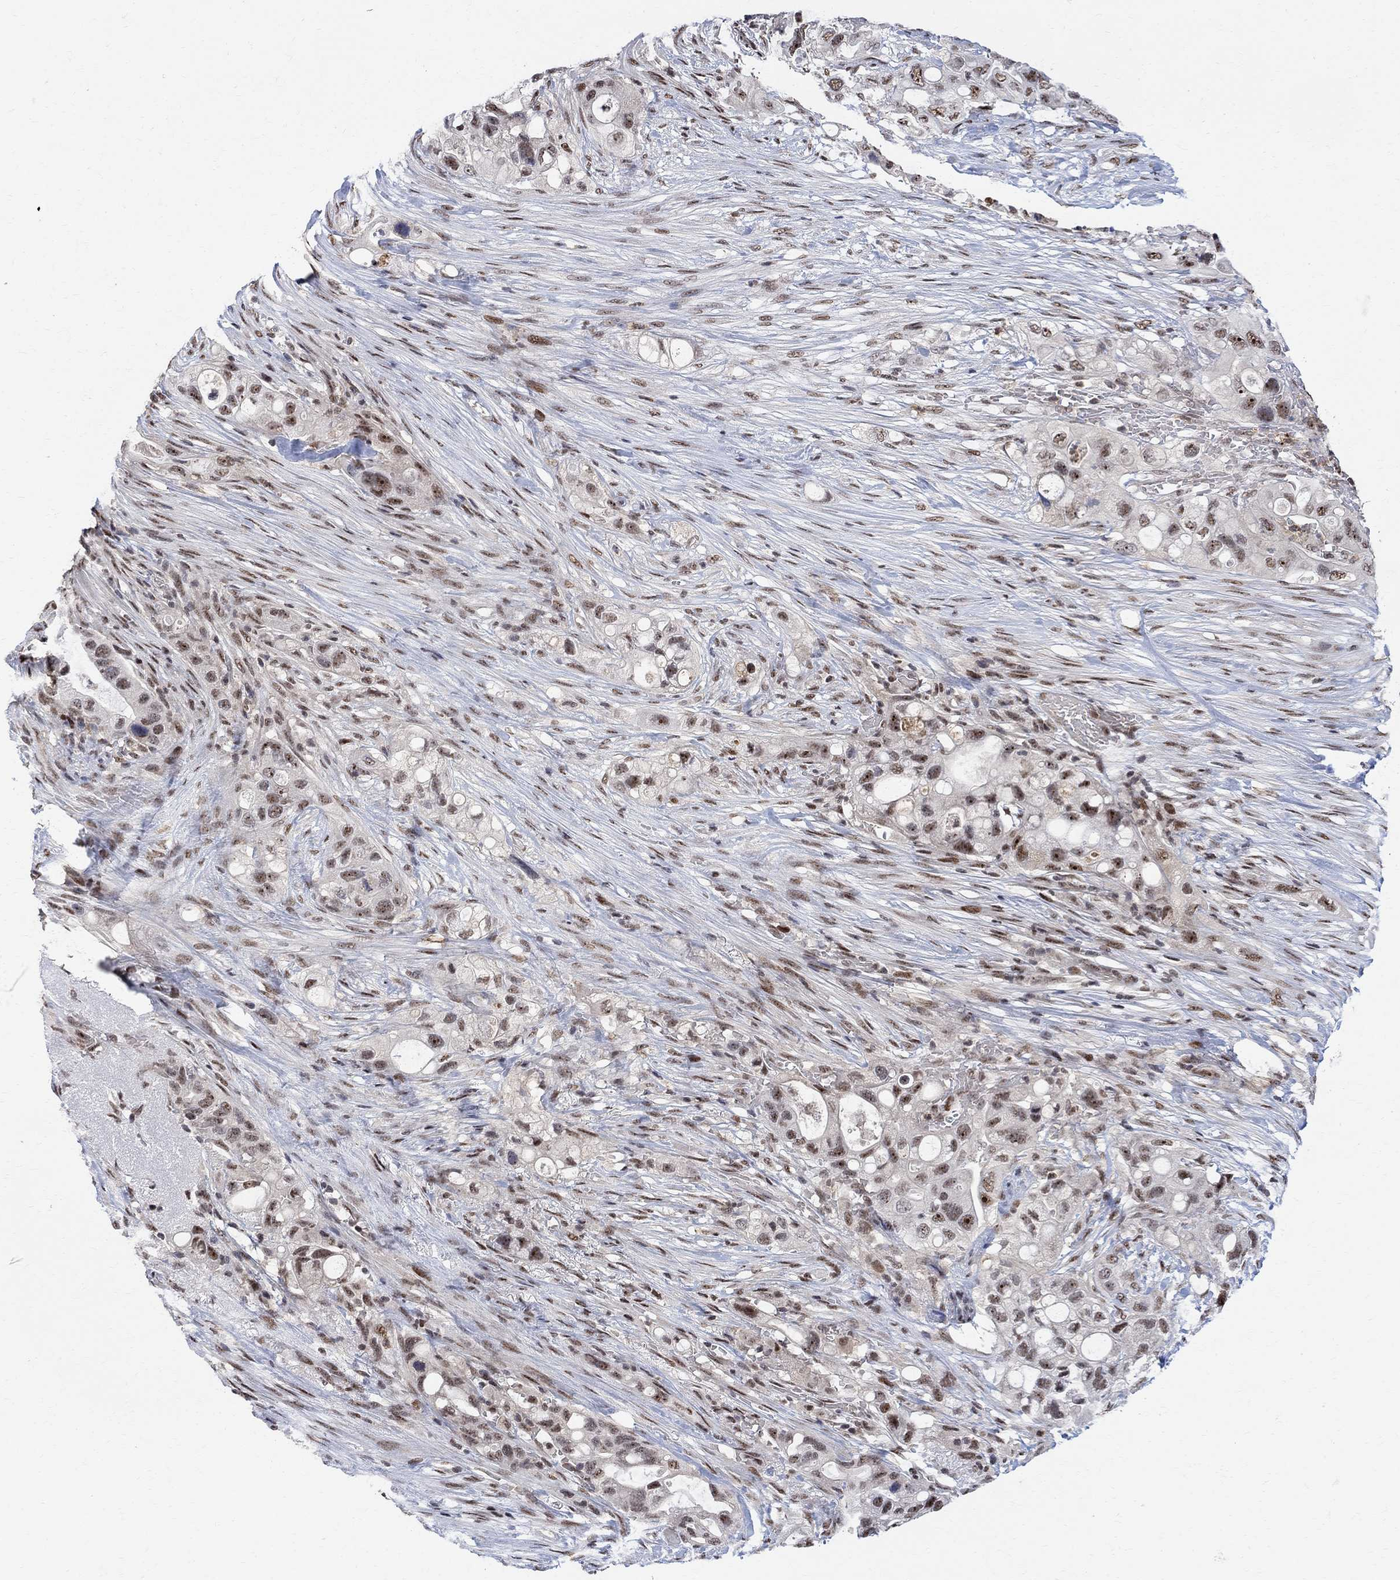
{"staining": {"intensity": "moderate", "quantity": "<25%", "location": "nuclear"}, "tissue": "pancreatic cancer", "cell_type": "Tumor cells", "image_type": "cancer", "snomed": [{"axis": "morphology", "description": "Adenocarcinoma, NOS"}, {"axis": "topography", "description": "Pancreas"}], "caption": "Human adenocarcinoma (pancreatic) stained for a protein (brown) demonstrates moderate nuclear positive expression in about <25% of tumor cells.", "gene": "E4F1", "patient": {"sex": "female", "age": 72}}